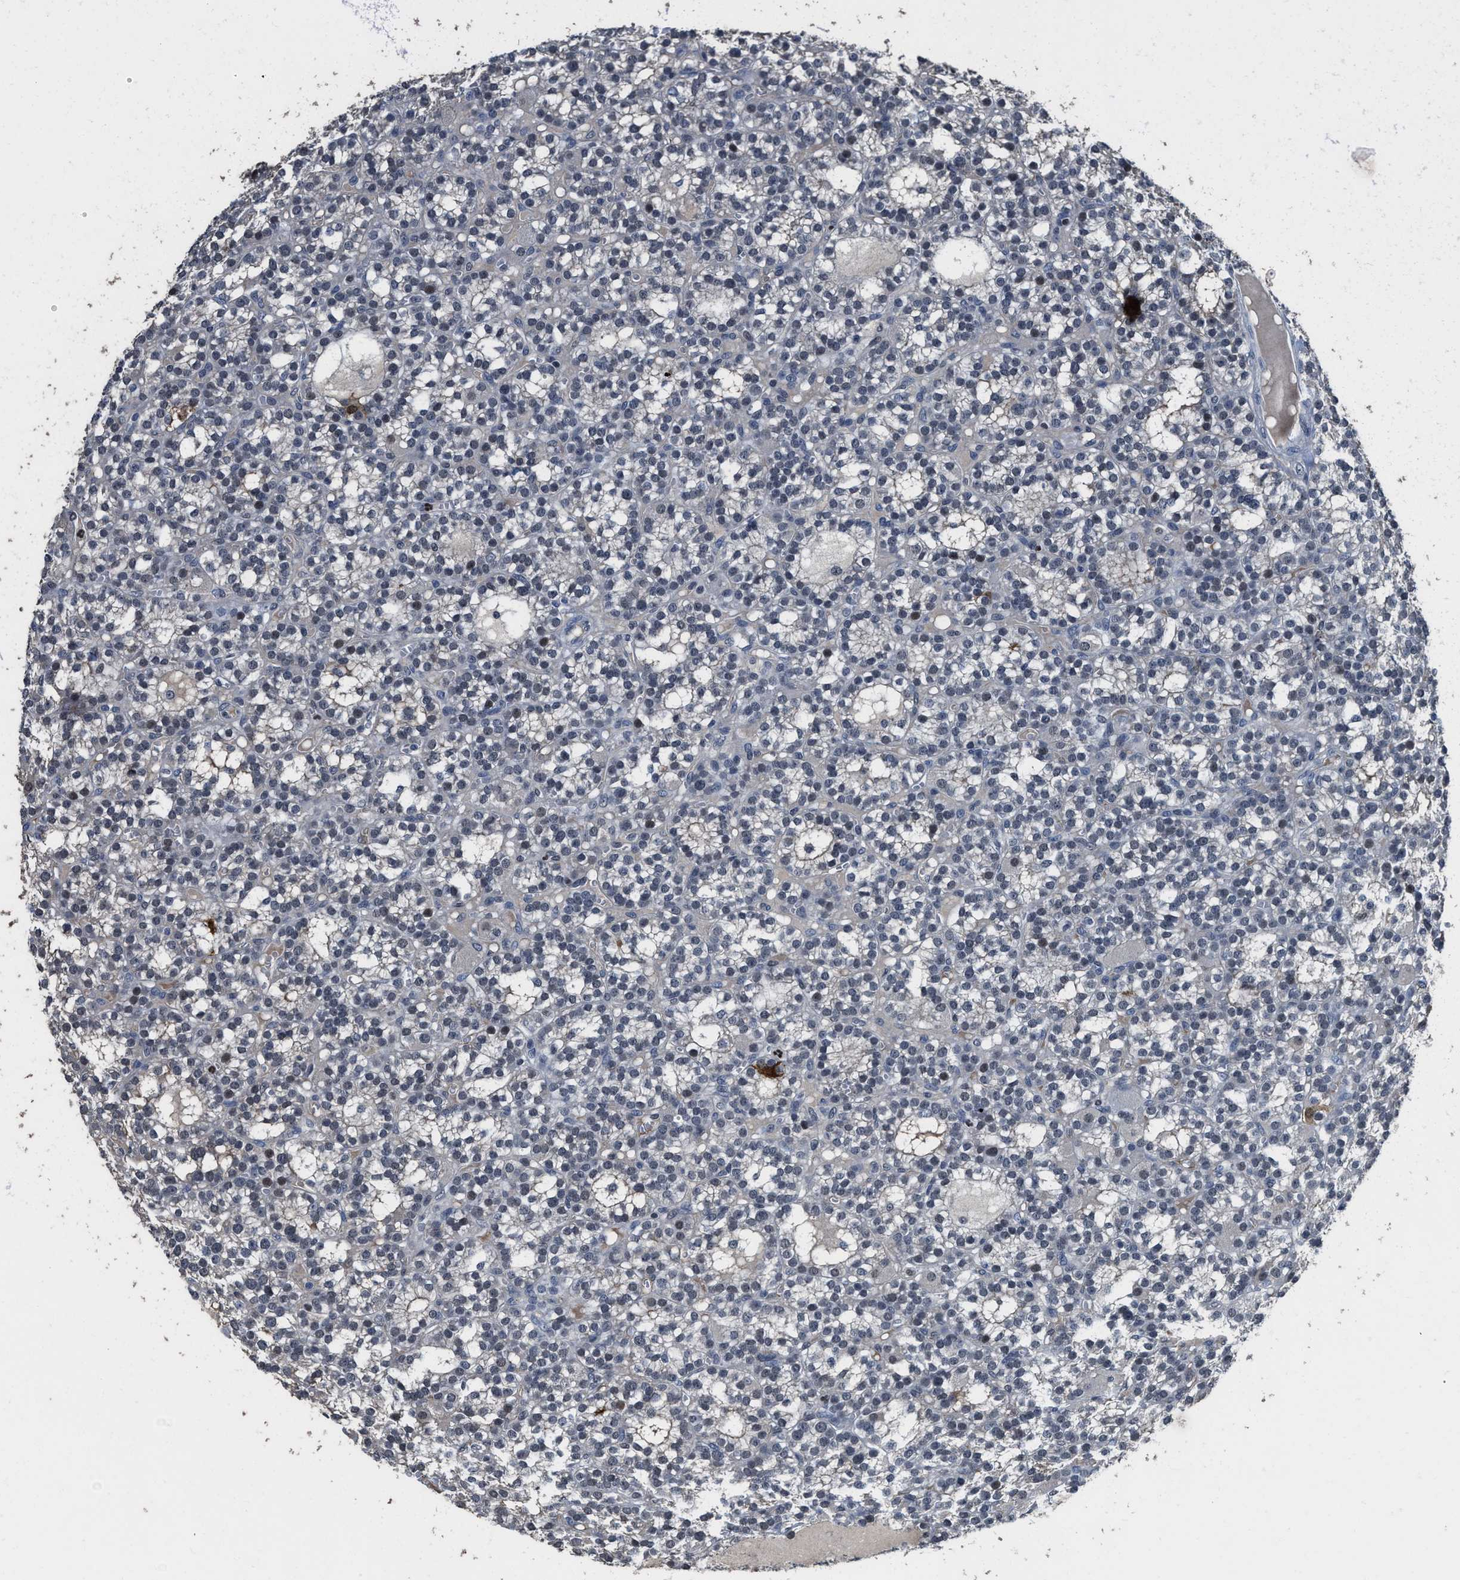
{"staining": {"intensity": "negative", "quantity": "none", "location": "none"}, "tissue": "parathyroid gland", "cell_type": "Glandular cells", "image_type": "normal", "snomed": [{"axis": "morphology", "description": "Normal tissue, NOS"}, {"axis": "morphology", "description": "Adenoma, NOS"}, {"axis": "topography", "description": "Parathyroid gland"}], "caption": "This is an immunohistochemistry histopathology image of unremarkable parathyroid gland. There is no staining in glandular cells.", "gene": "ZNF20", "patient": {"sex": "female", "age": 58}}